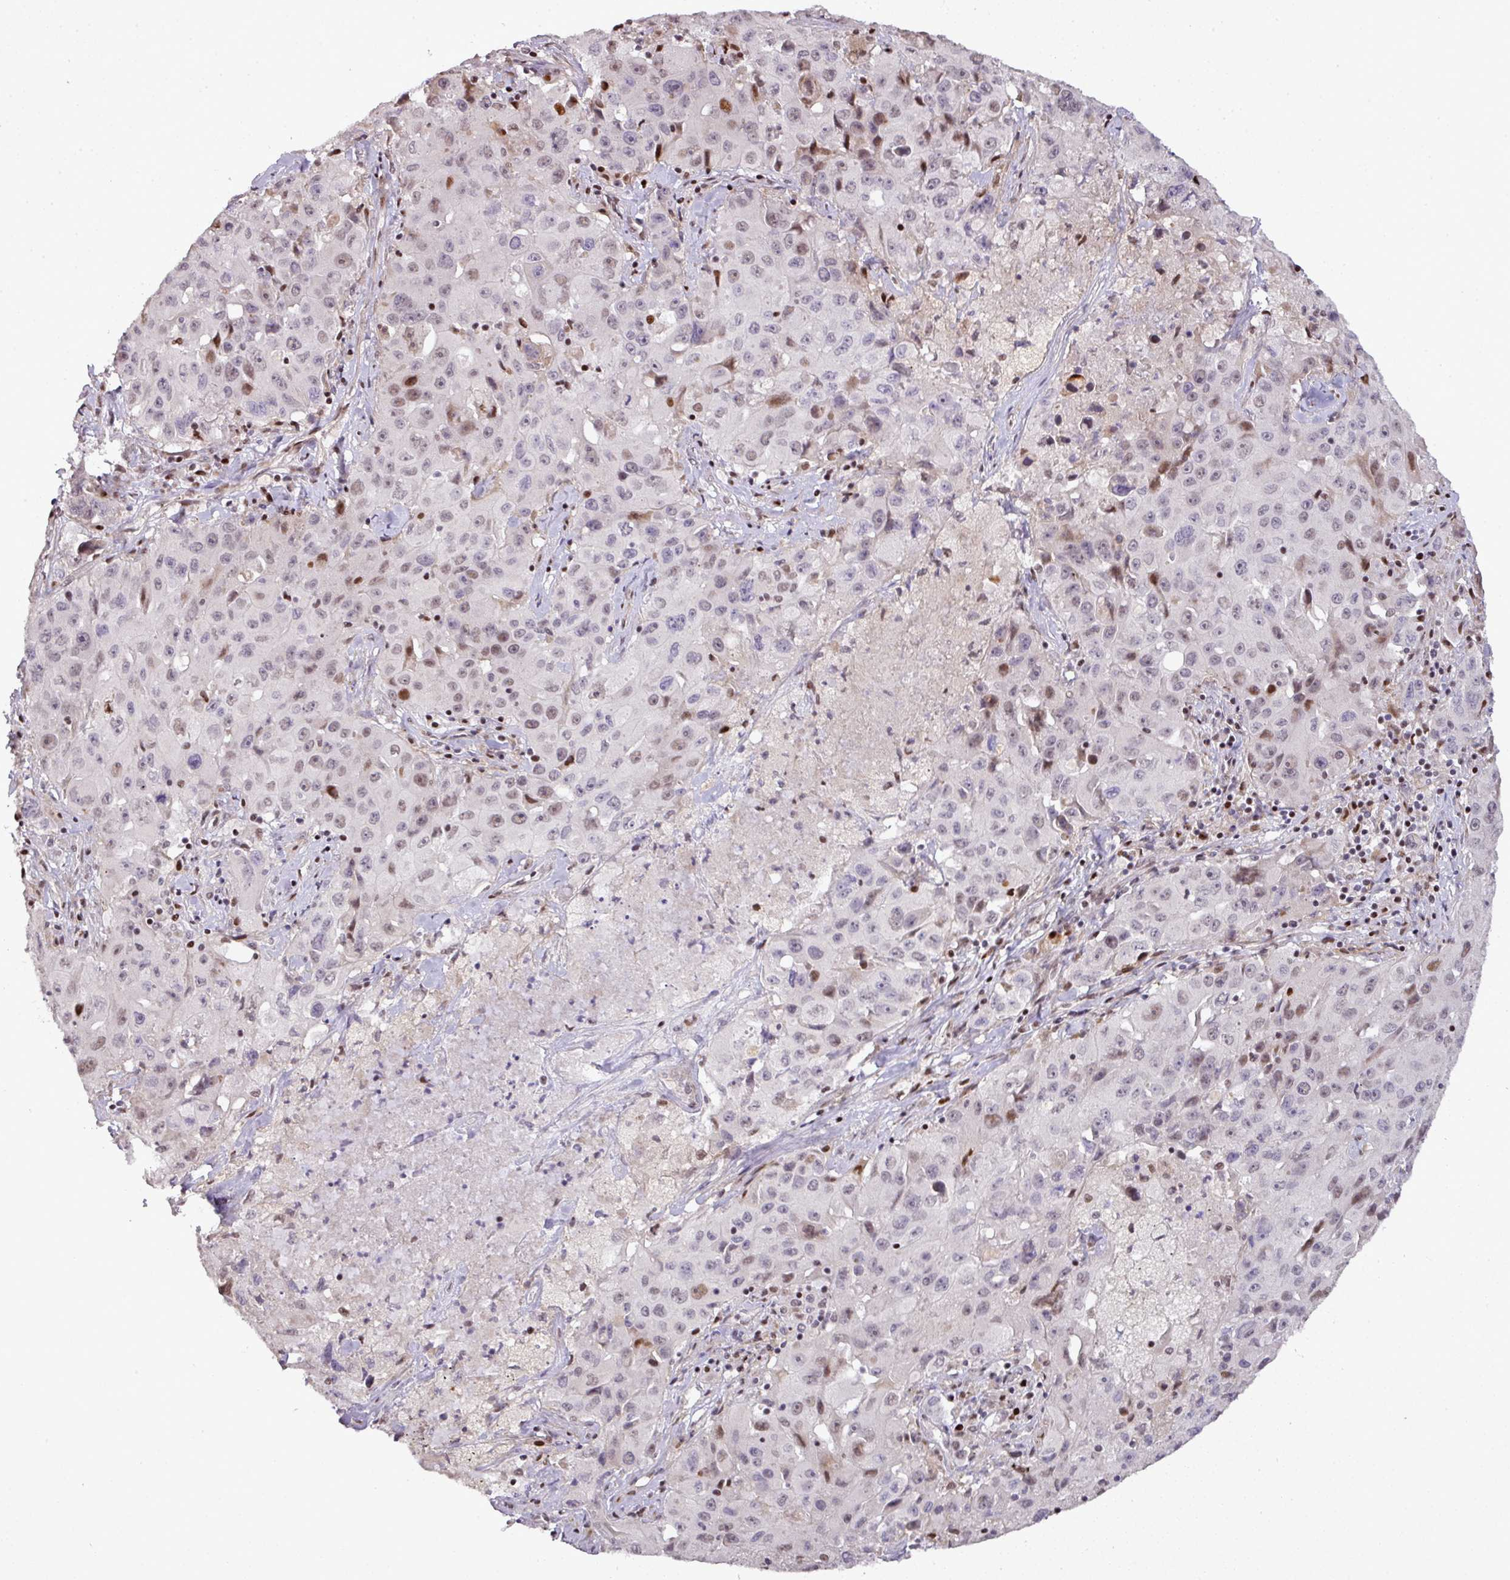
{"staining": {"intensity": "moderate", "quantity": "<25%", "location": "nuclear"}, "tissue": "lung cancer", "cell_type": "Tumor cells", "image_type": "cancer", "snomed": [{"axis": "morphology", "description": "Squamous cell carcinoma, NOS"}, {"axis": "topography", "description": "Lung"}], "caption": "High-magnification brightfield microscopy of lung cancer stained with DAB (brown) and counterstained with hematoxylin (blue). tumor cells exhibit moderate nuclear positivity is appreciated in about<25% of cells.", "gene": "MYSM1", "patient": {"sex": "male", "age": 63}}